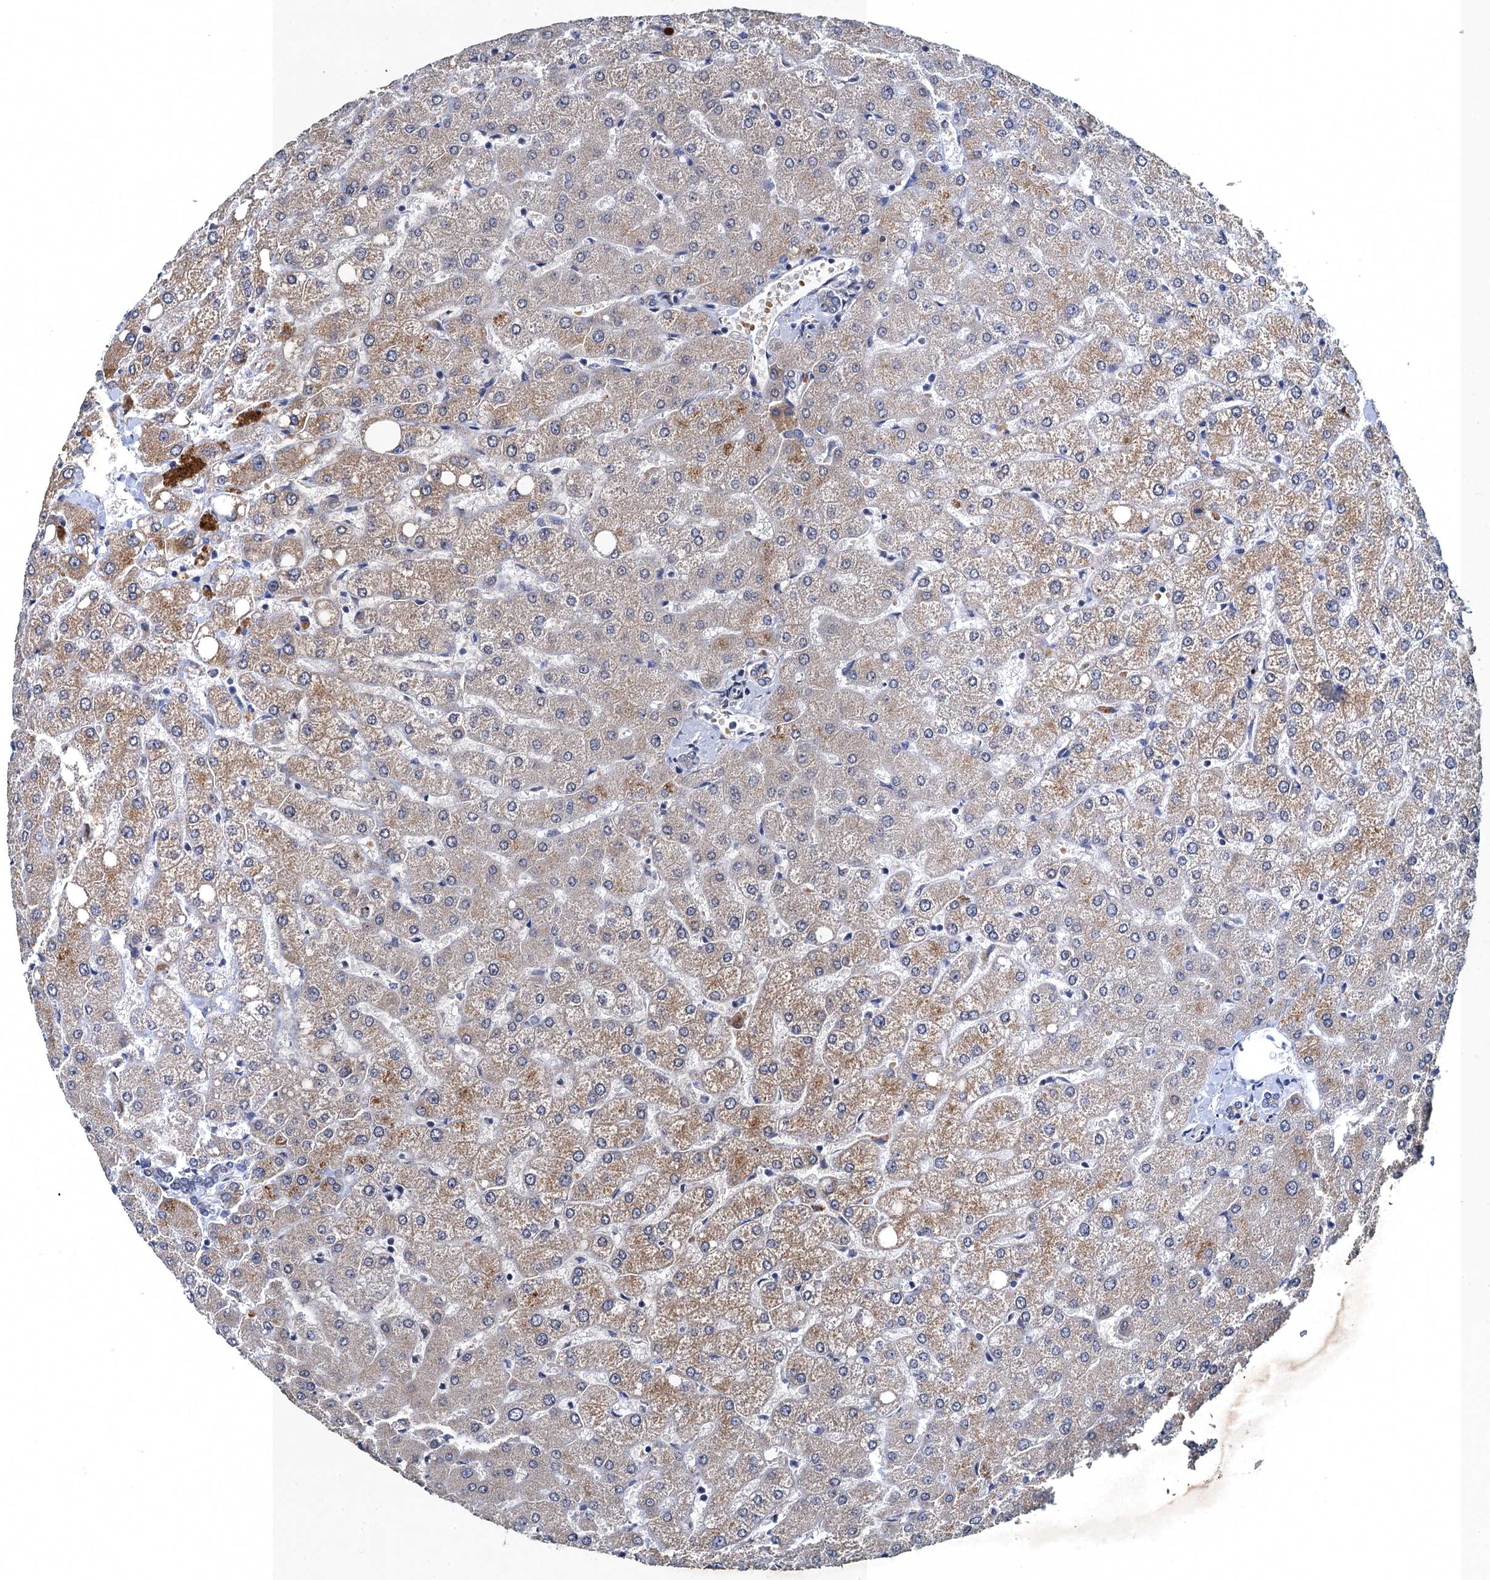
{"staining": {"intensity": "negative", "quantity": "none", "location": "none"}, "tissue": "liver", "cell_type": "Cholangiocytes", "image_type": "normal", "snomed": [{"axis": "morphology", "description": "Normal tissue, NOS"}, {"axis": "topography", "description": "Liver"}], "caption": "This is an immunohistochemistry histopathology image of normal human liver. There is no staining in cholangiocytes.", "gene": "ATOSA", "patient": {"sex": "female", "age": 54}}